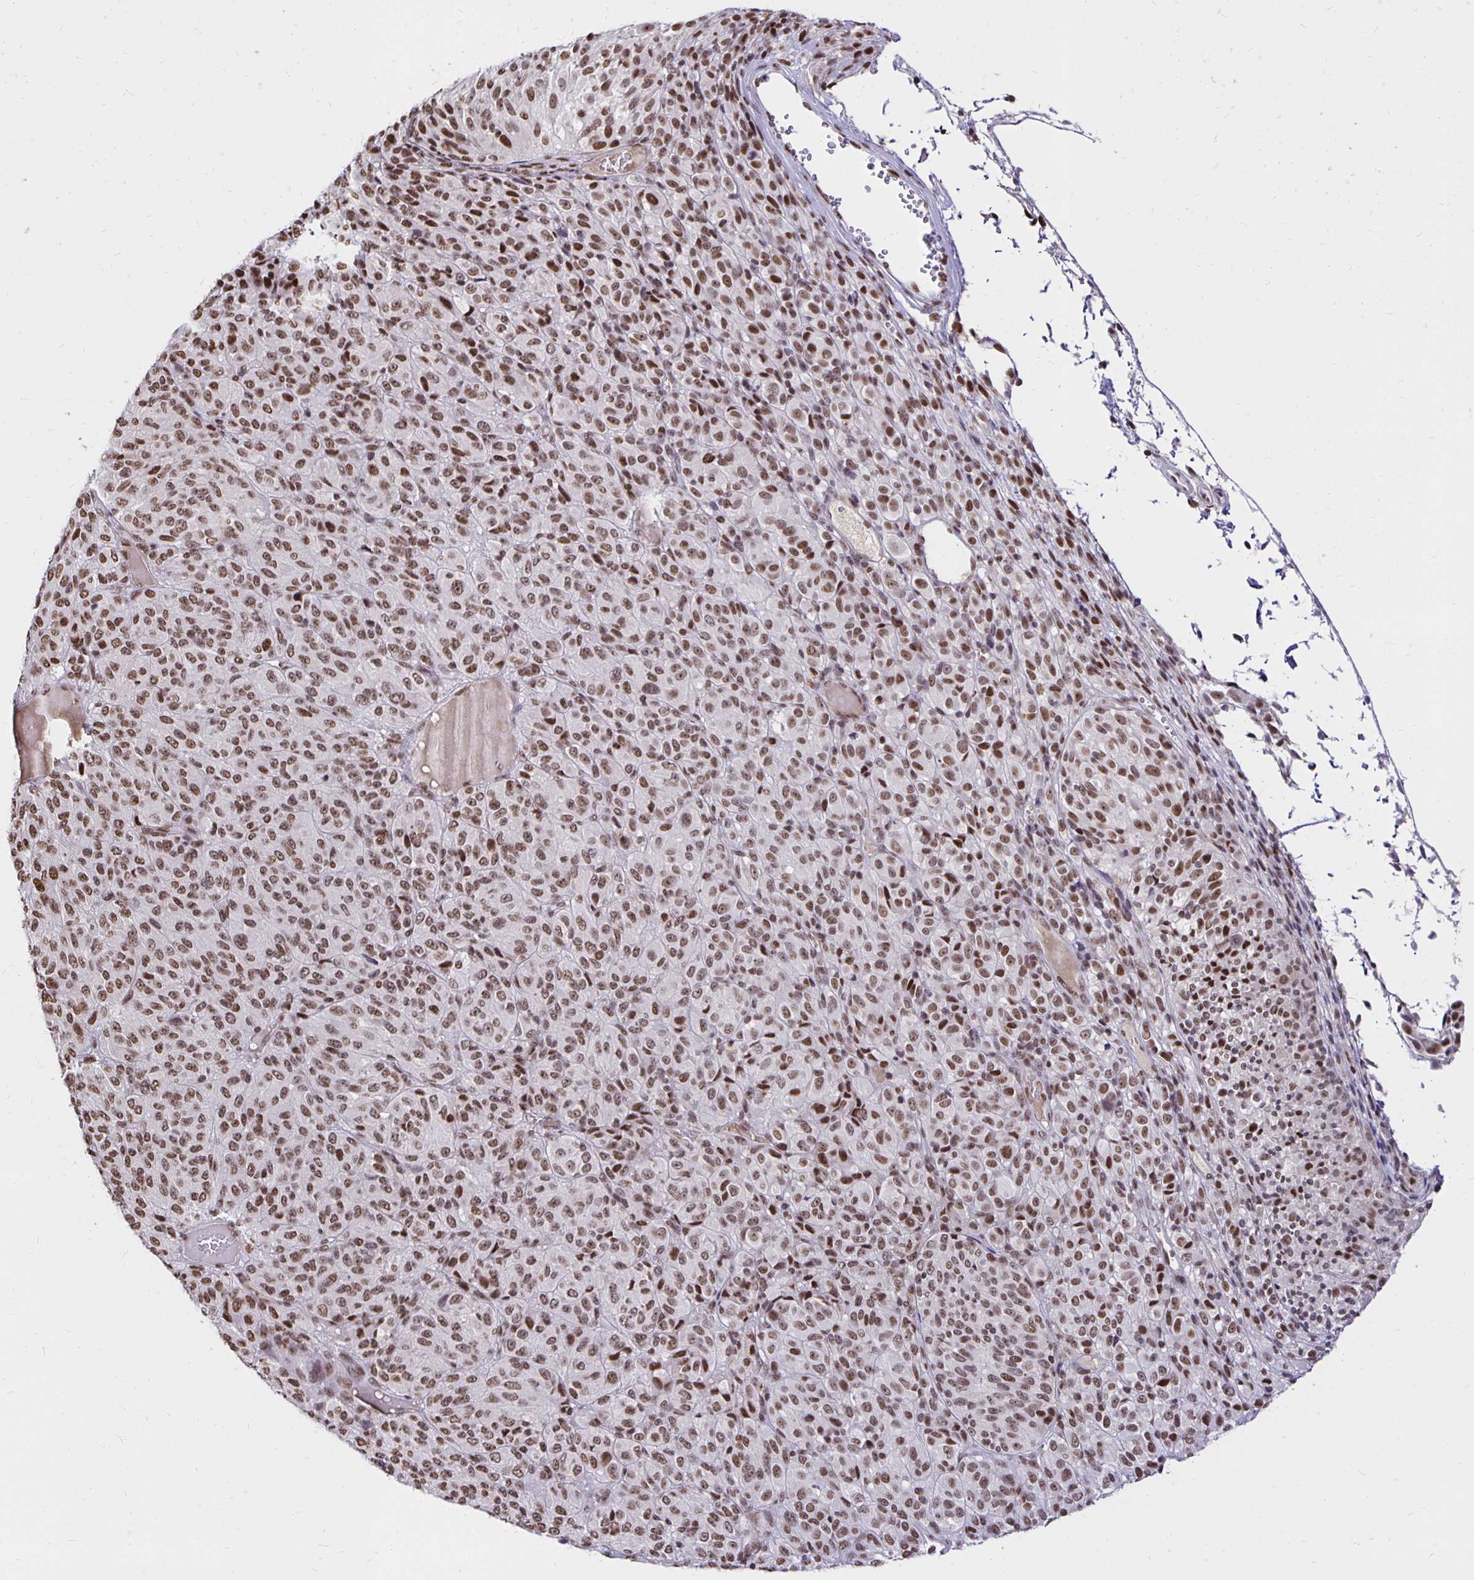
{"staining": {"intensity": "moderate", "quantity": ">75%", "location": "nuclear"}, "tissue": "melanoma", "cell_type": "Tumor cells", "image_type": "cancer", "snomed": [{"axis": "morphology", "description": "Malignant melanoma, Metastatic site"}, {"axis": "topography", "description": "Brain"}], "caption": "Protein analysis of malignant melanoma (metastatic site) tissue reveals moderate nuclear expression in approximately >75% of tumor cells.", "gene": "ZNF579", "patient": {"sex": "female", "age": 56}}